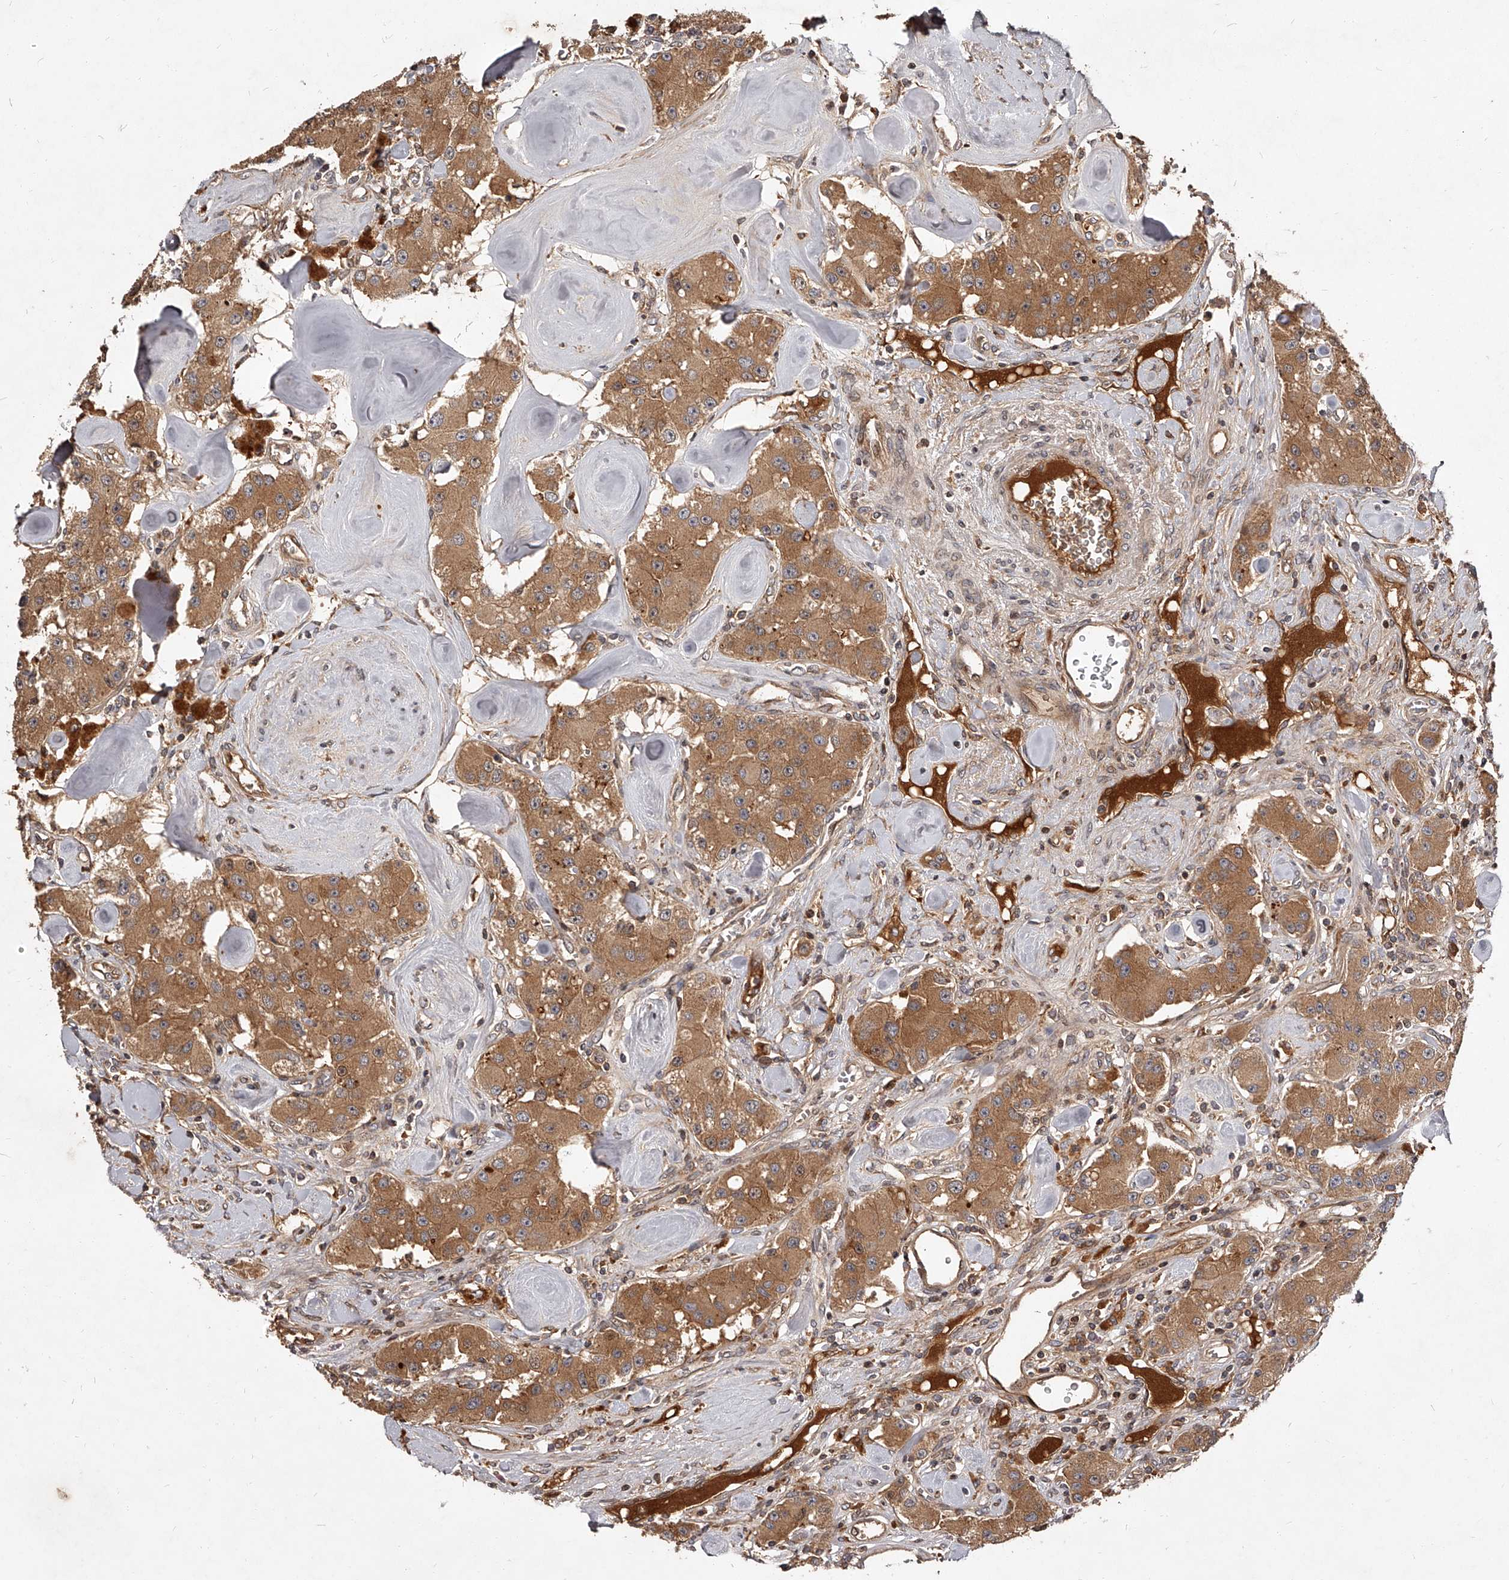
{"staining": {"intensity": "moderate", "quantity": ">75%", "location": "cytoplasmic/membranous"}, "tissue": "carcinoid", "cell_type": "Tumor cells", "image_type": "cancer", "snomed": [{"axis": "morphology", "description": "Carcinoid, malignant, NOS"}, {"axis": "topography", "description": "Pancreas"}], "caption": "This is an image of IHC staining of carcinoid, which shows moderate expression in the cytoplasmic/membranous of tumor cells.", "gene": "CRYZL1", "patient": {"sex": "male", "age": 41}}